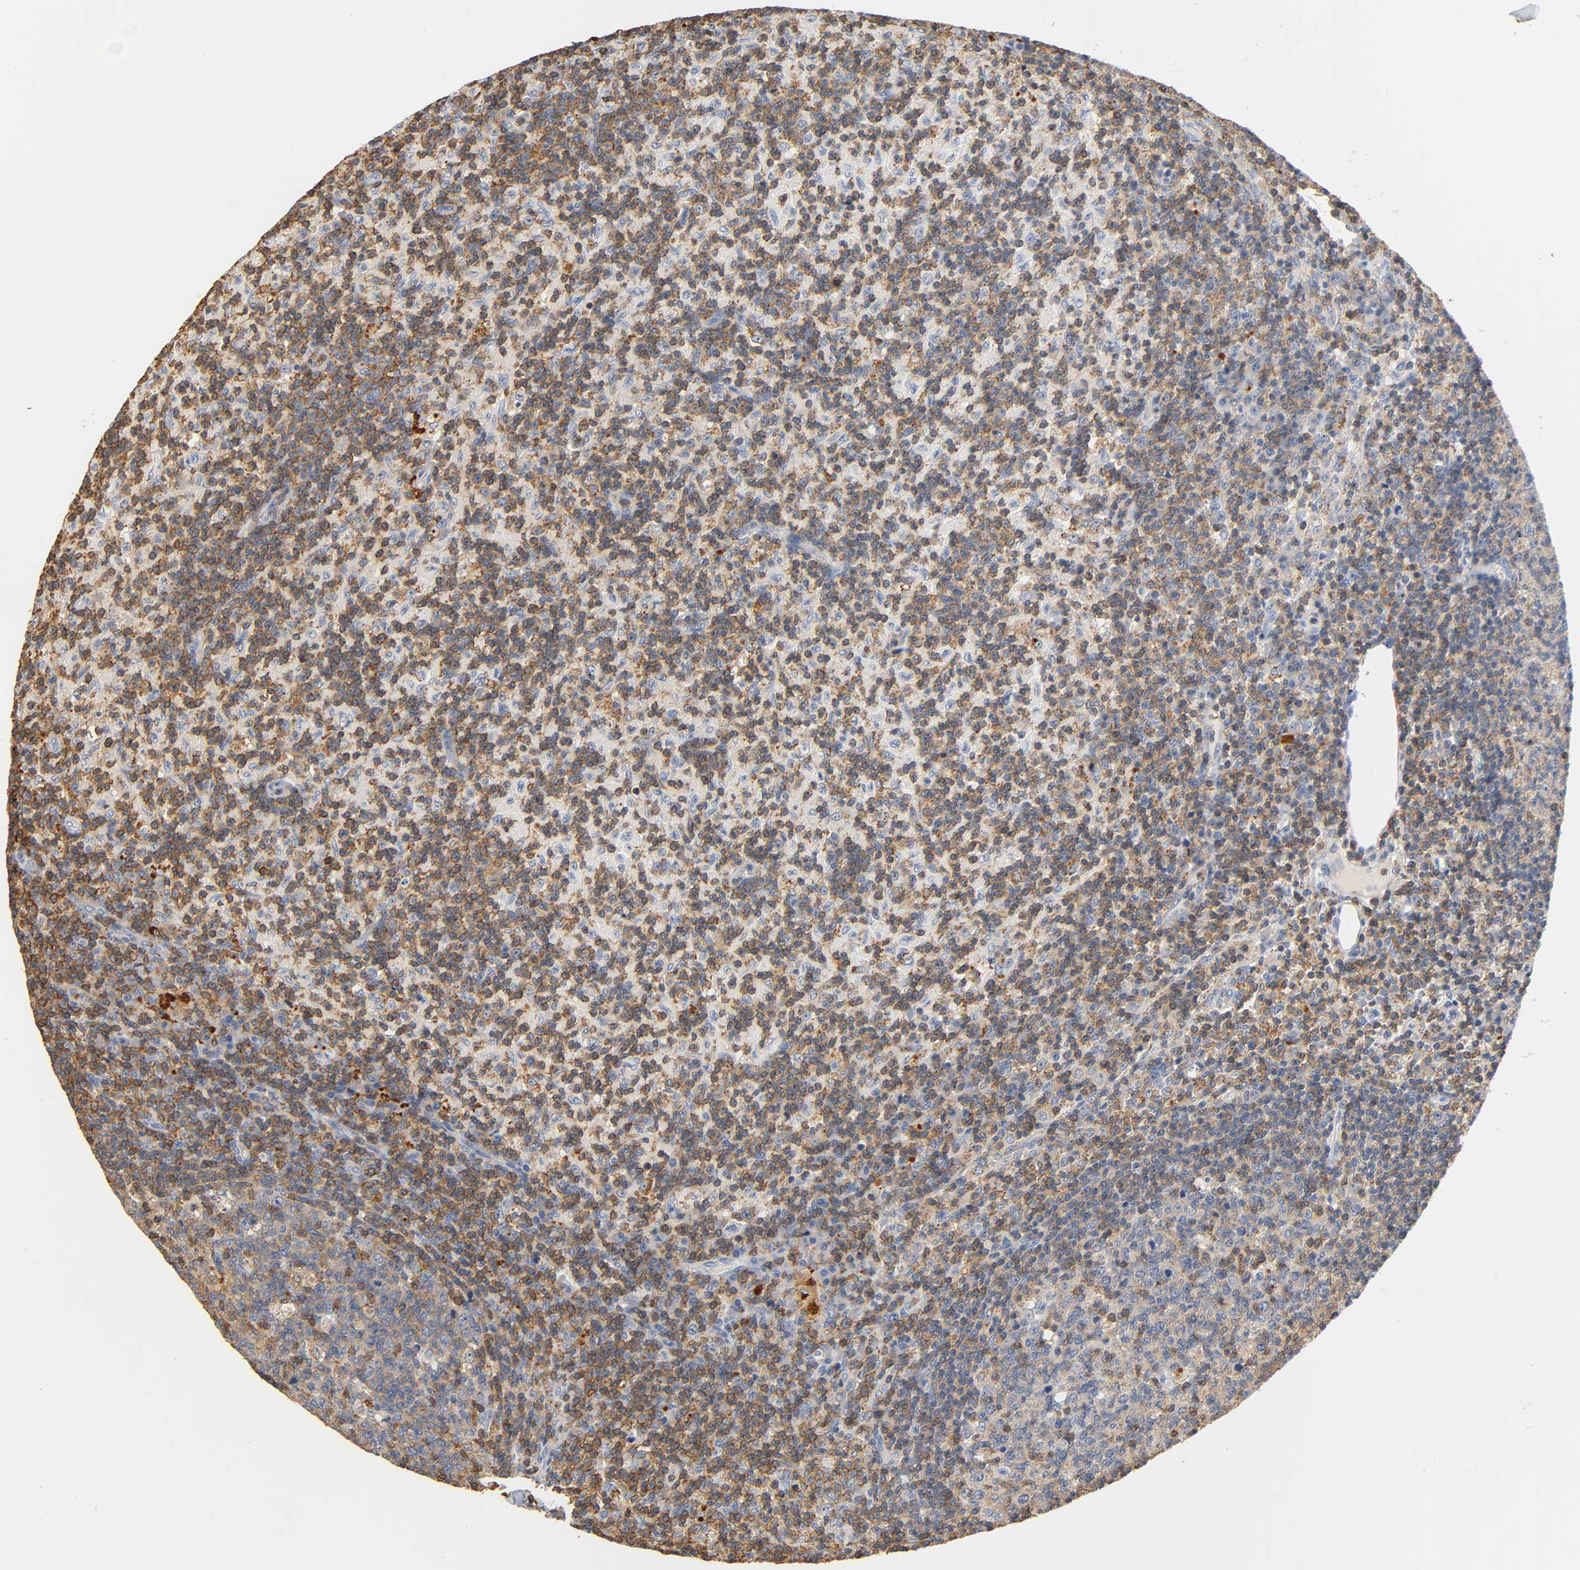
{"staining": {"intensity": "moderate", "quantity": ">75%", "location": "cytoplasmic/membranous"}, "tissue": "lymph node", "cell_type": "Germinal center cells", "image_type": "normal", "snomed": [{"axis": "morphology", "description": "Normal tissue, NOS"}, {"axis": "morphology", "description": "Inflammation, NOS"}, {"axis": "topography", "description": "Lymph node"}], "caption": "Protein positivity by immunohistochemistry displays moderate cytoplasmic/membranous positivity in about >75% of germinal center cells in unremarkable lymph node. The staining is performed using DAB brown chromogen to label protein expression. The nuclei are counter-stained blue using hematoxylin.", "gene": "UCKL1", "patient": {"sex": "male", "age": 55}}